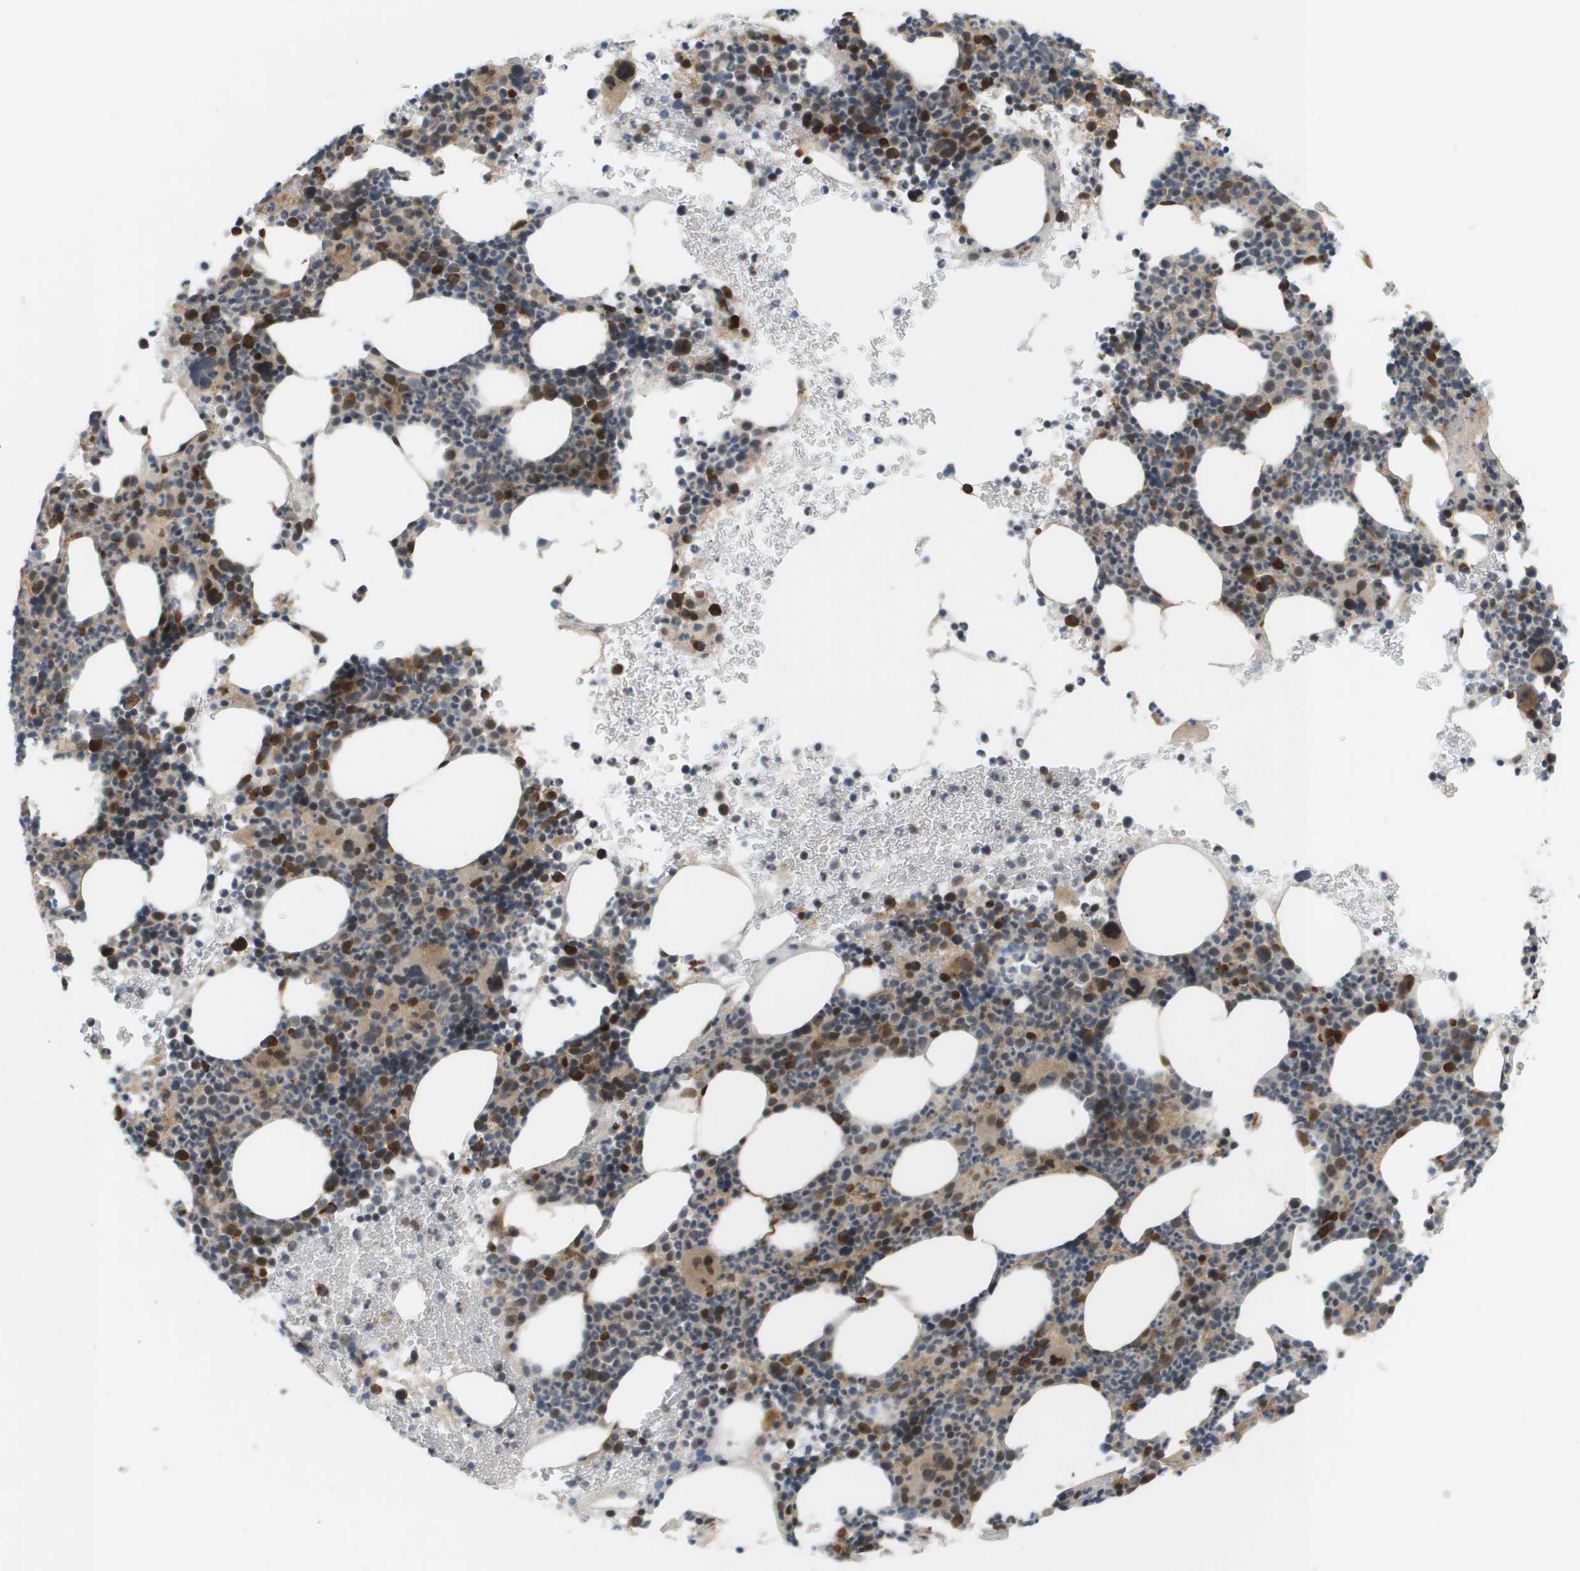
{"staining": {"intensity": "strong", "quantity": "25%-75%", "location": "cytoplasmic/membranous,nuclear"}, "tissue": "bone marrow", "cell_type": "Hematopoietic cells", "image_type": "normal", "snomed": [{"axis": "morphology", "description": "Normal tissue, NOS"}, {"axis": "morphology", "description": "Inflammation, NOS"}, {"axis": "topography", "description": "Bone marrow"}], "caption": "Strong cytoplasmic/membranous,nuclear protein positivity is present in about 25%-75% of hematopoietic cells in bone marrow.", "gene": "CACNB4", "patient": {"sex": "male", "age": 73}}